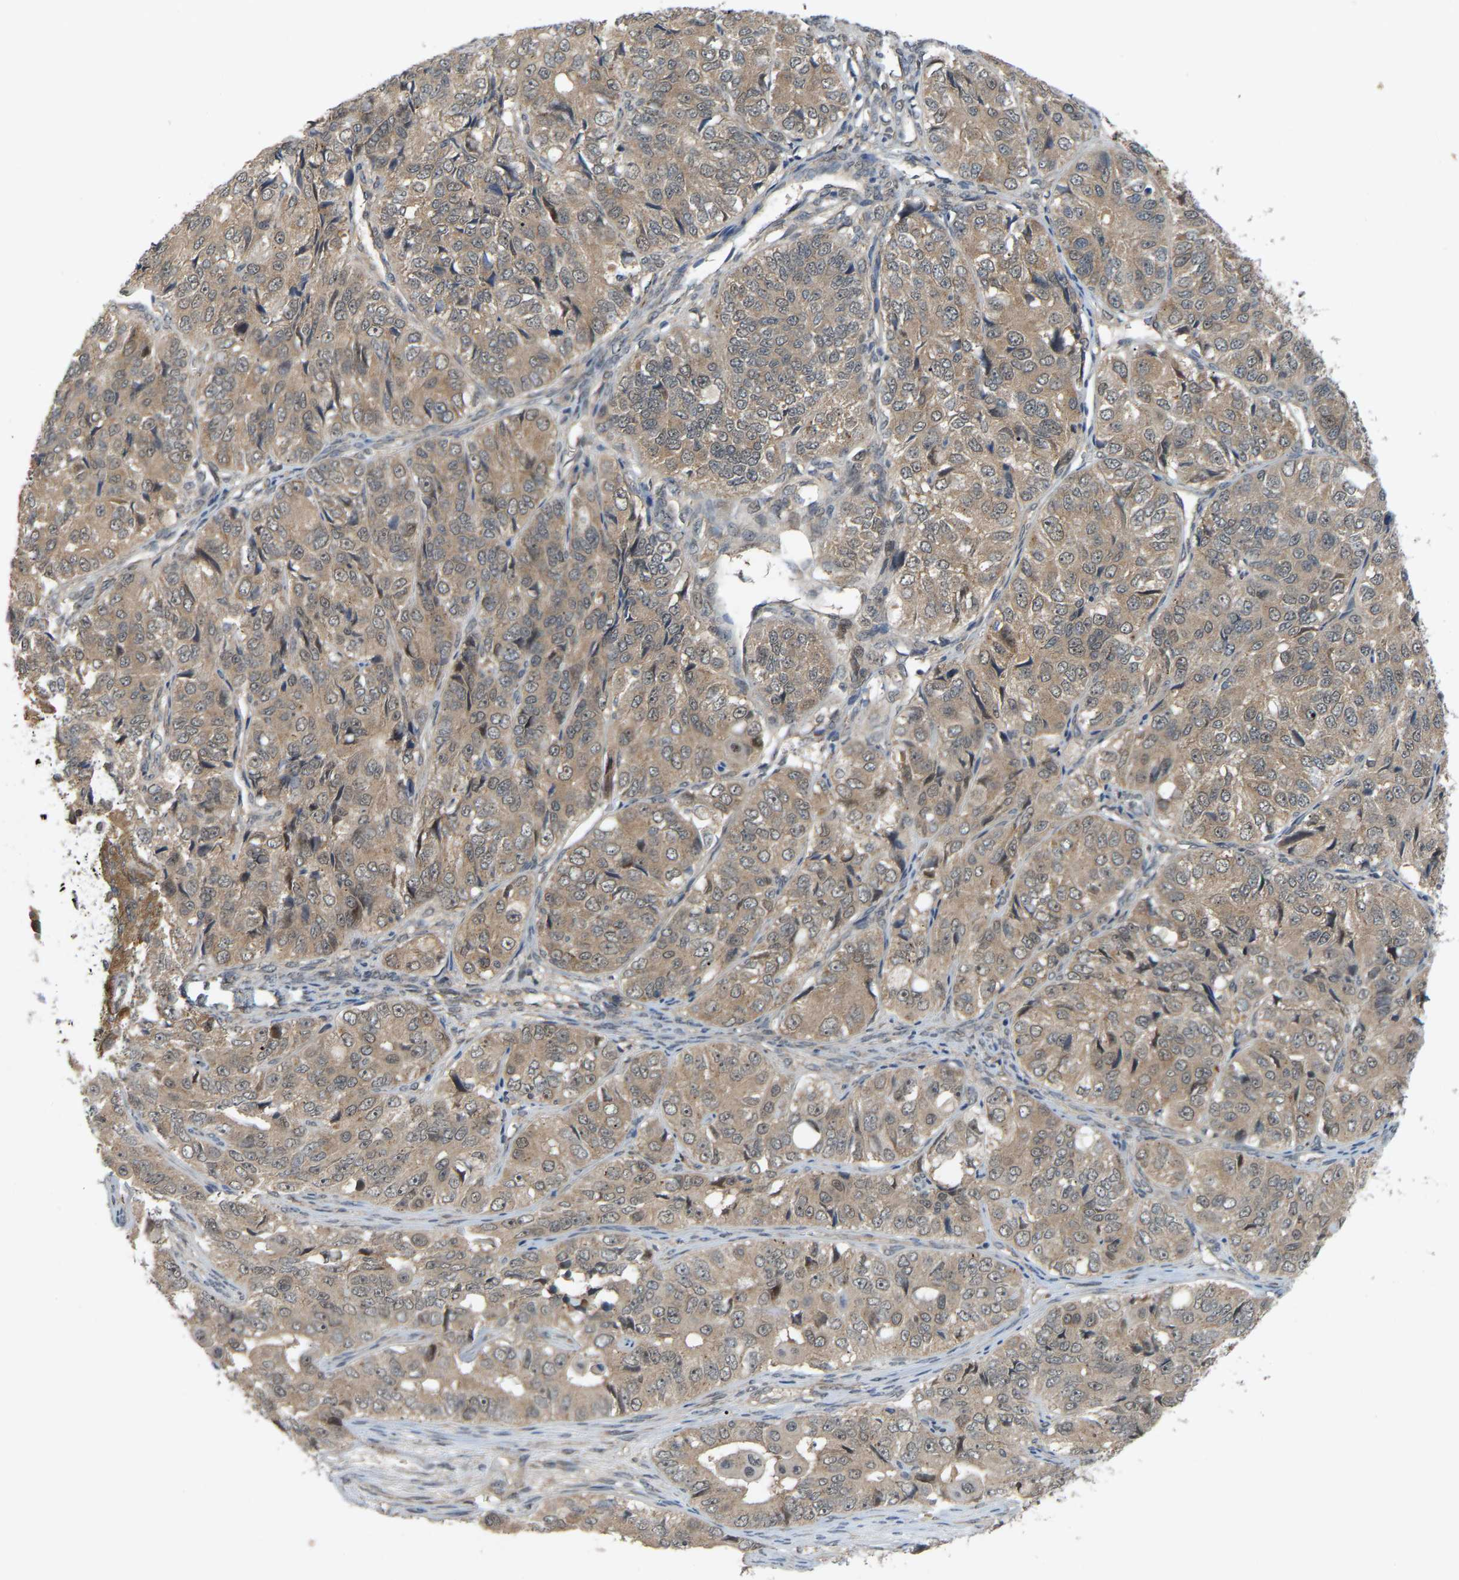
{"staining": {"intensity": "moderate", "quantity": ">75%", "location": "cytoplasmic/membranous"}, "tissue": "ovarian cancer", "cell_type": "Tumor cells", "image_type": "cancer", "snomed": [{"axis": "morphology", "description": "Carcinoma, endometroid"}, {"axis": "topography", "description": "Ovary"}], "caption": "Ovarian endometroid carcinoma tissue demonstrates moderate cytoplasmic/membranous staining in about >75% of tumor cells", "gene": "CROT", "patient": {"sex": "female", "age": 51}}